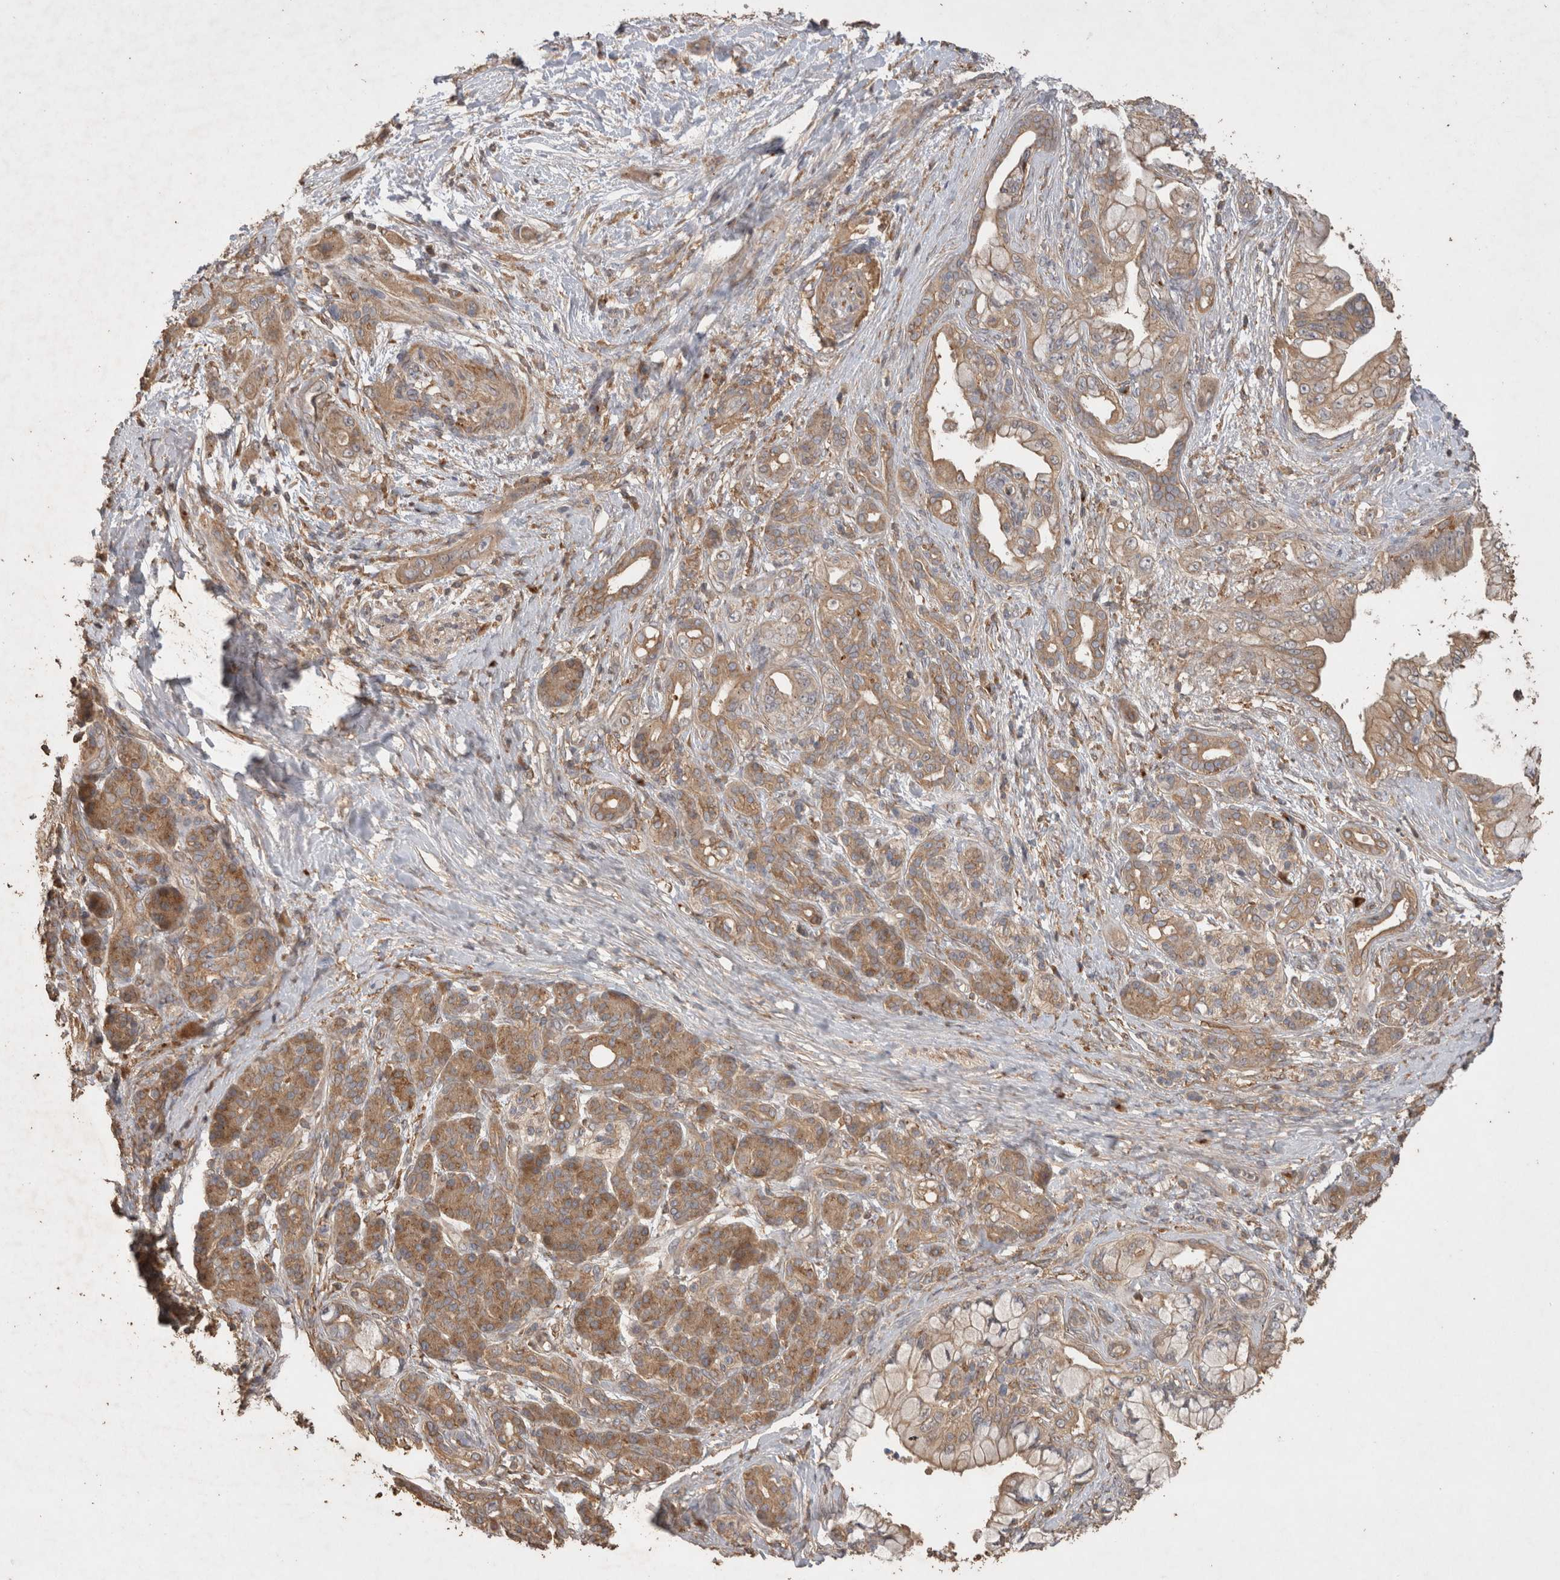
{"staining": {"intensity": "weak", "quantity": ">75%", "location": "cytoplasmic/membranous"}, "tissue": "pancreatic cancer", "cell_type": "Tumor cells", "image_type": "cancer", "snomed": [{"axis": "morphology", "description": "Adenocarcinoma, NOS"}, {"axis": "topography", "description": "Pancreas"}], "caption": "Pancreatic cancer (adenocarcinoma) stained with a protein marker reveals weak staining in tumor cells.", "gene": "SNX31", "patient": {"sex": "male", "age": 59}}